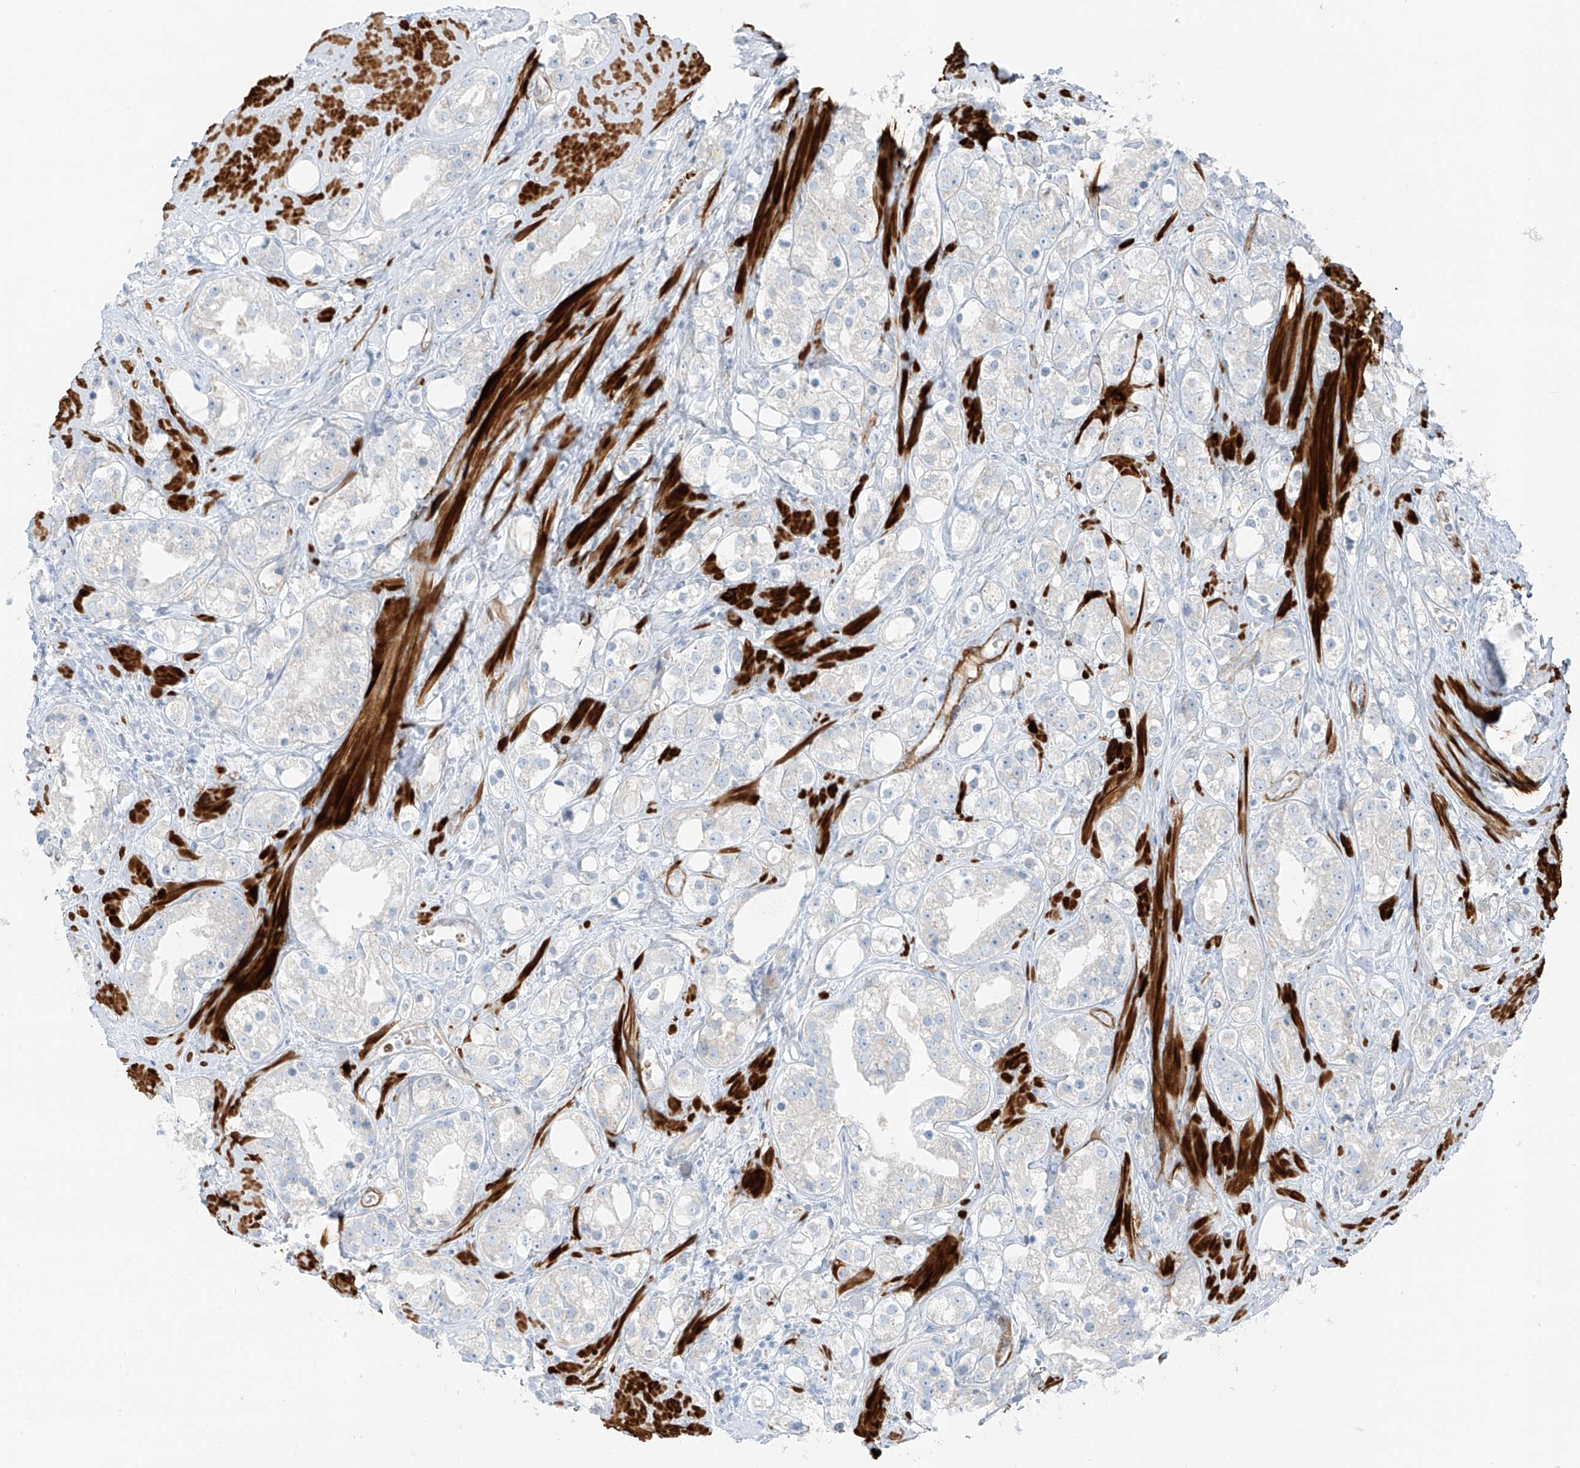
{"staining": {"intensity": "negative", "quantity": "none", "location": "none"}, "tissue": "prostate cancer", "cell_type": "Tumor cells", "image_type": "cancer", "snomed": [{"axis": "morphology", "description": "Adenocarcinoma, NOS"}, {"axis": "topography", "description": "Prostate"}], "caption": "Image shows no significant protein staining in tumor cells of prostate adenocarcinoma. Nuclei are stained in blue.", "gene": "SMCP", "patient": {"sex": "male", "age": 79}}